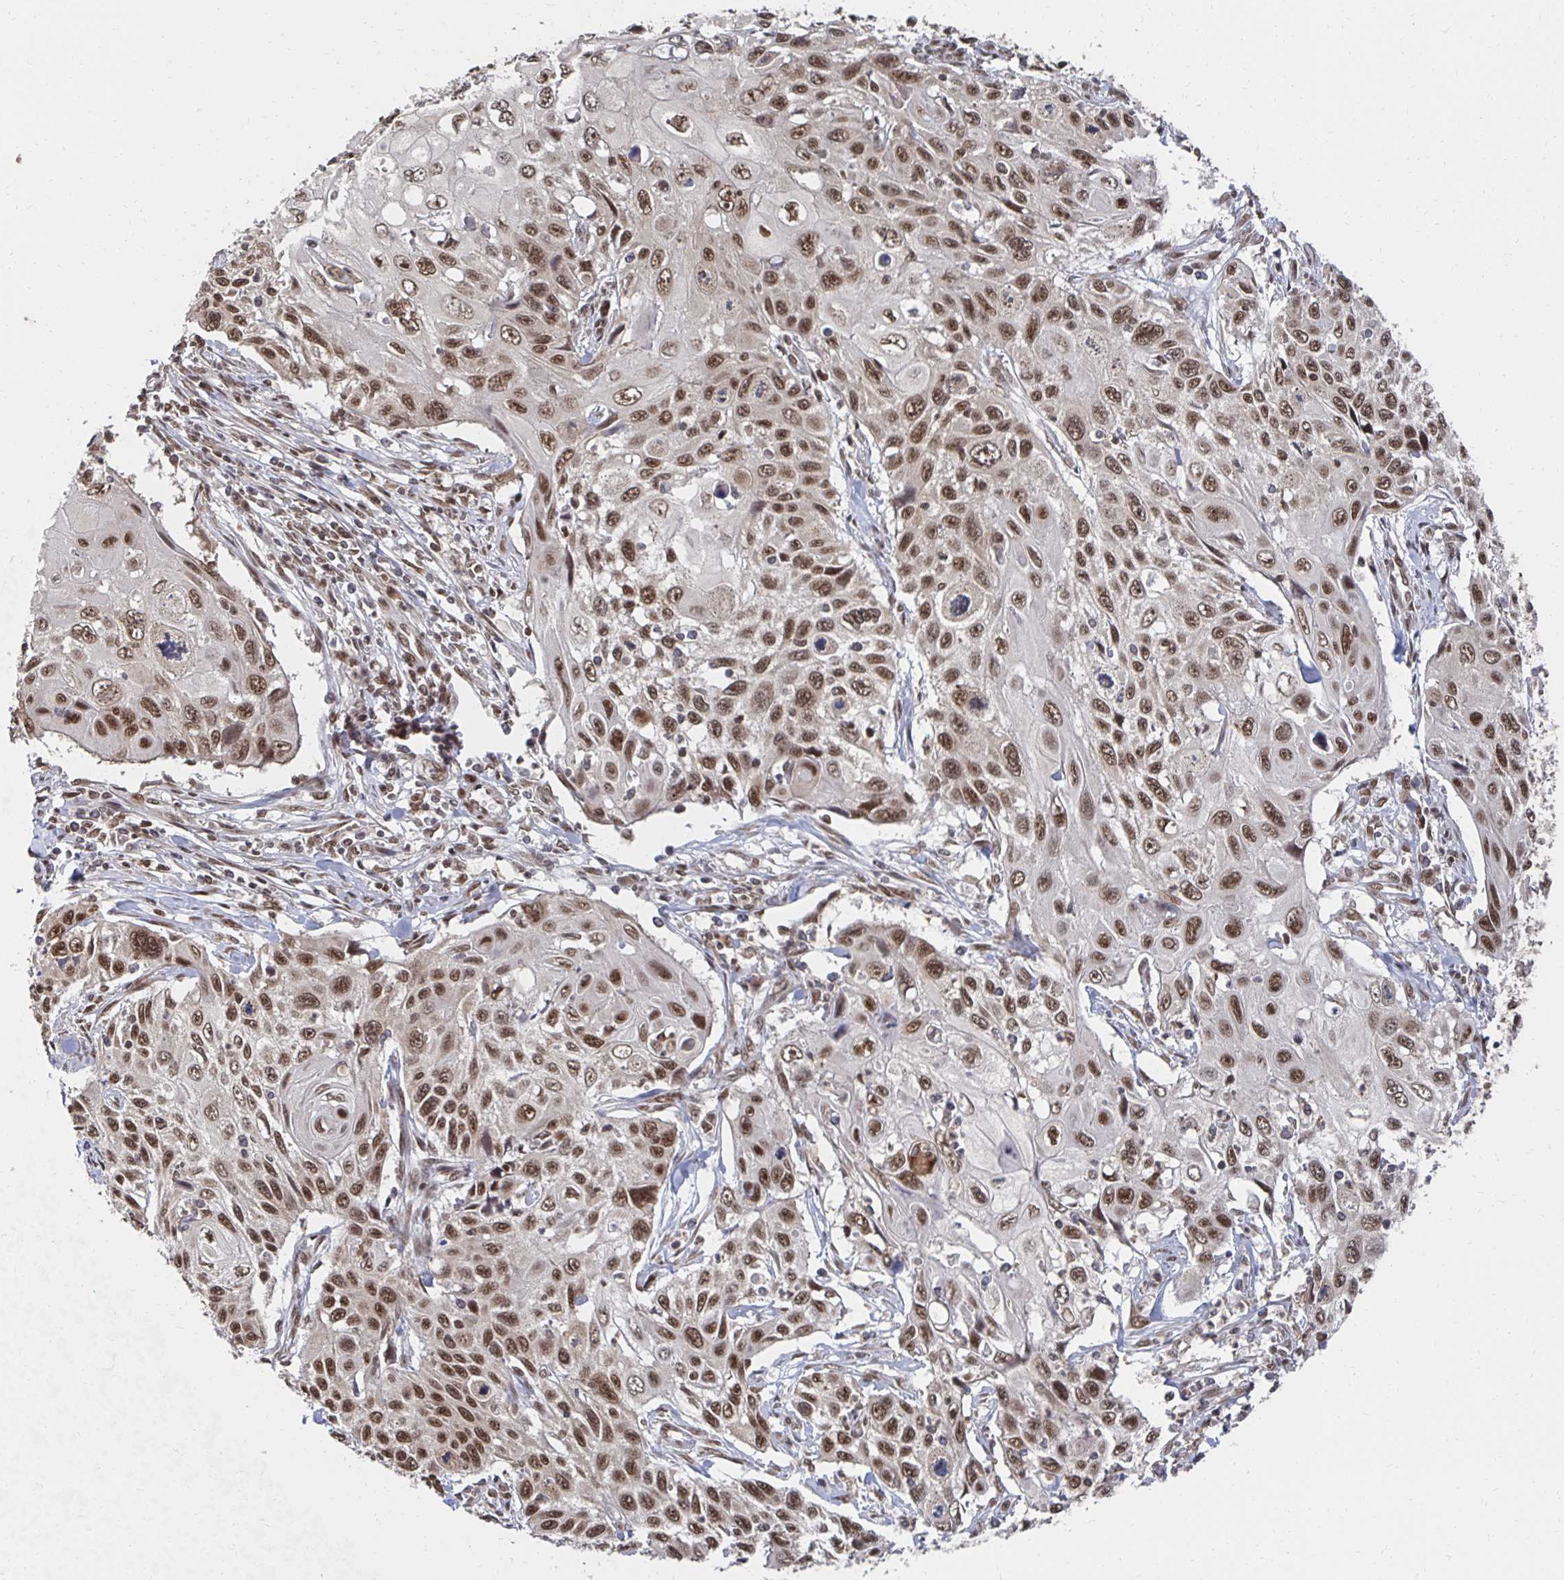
{"staining": {"intensity": "moderate", "quantity": ">75%", "location": "nuclear"}, "tissue": "cervical cancer", "cell_type": "Tumor cells", "image_type": "cancer", "snomed": [{"axis": "morphology", "description": "Squamous cell carcinoma, NOS"}, {"axis": "topography", "description": "Cervix"}], "caption": "A histopathology image of cervical squamous cell carcinoma stained for a protein shows moderate nuclear brown staining in tumor cells.", "gene": "GTF3C6", "patient": {"sex": "female", "age": 70}}